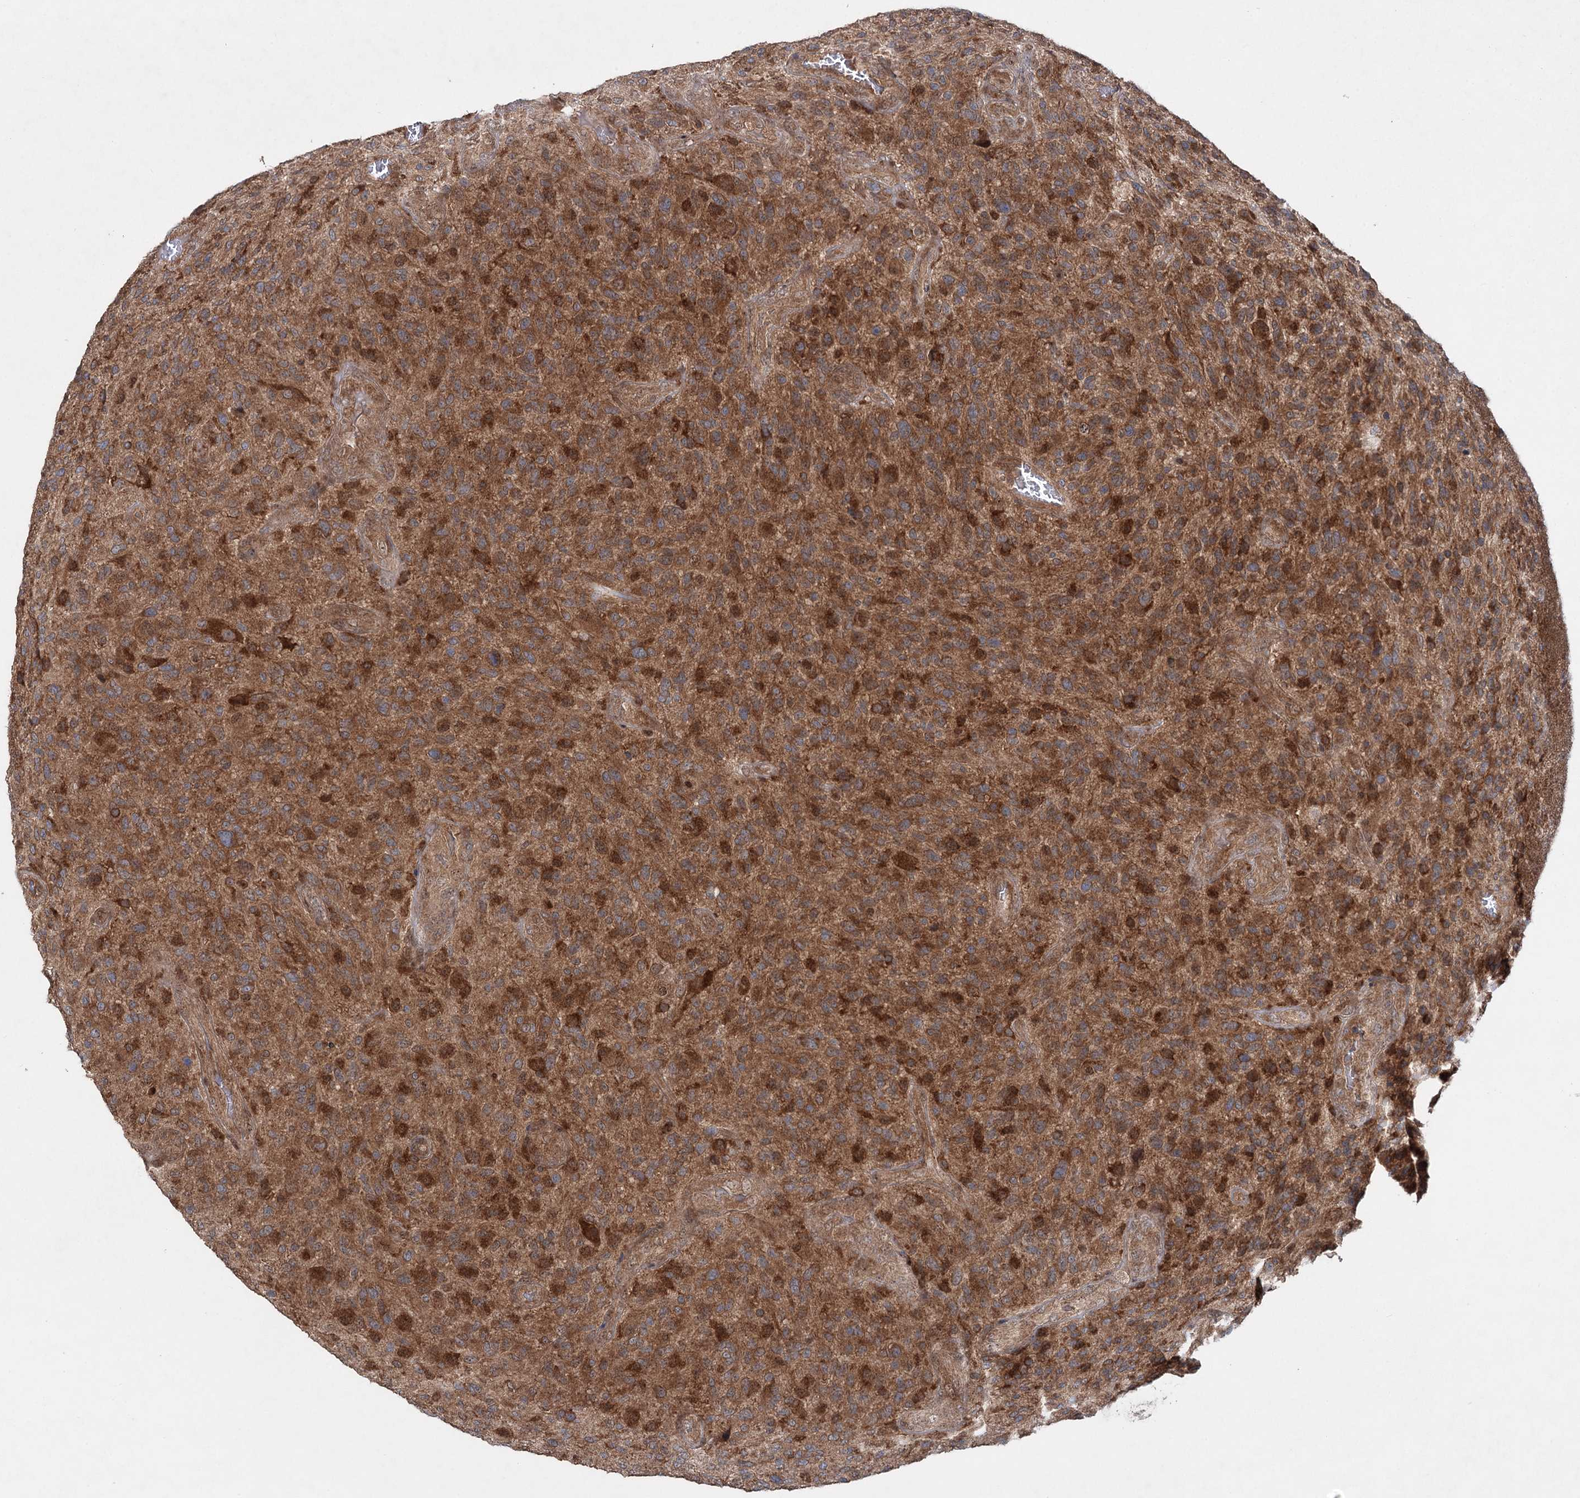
{"staining": {"intensity": "moderate", "quantity": ">75%", "location": "cytoplasmic/membranous"}, "tissue": "glioma", "cell_type": "Tumor cells", "image_type": "cancer", "snomed": [{"axis": "morphology", "description": "Glioma, malignant, High grade"}, {"axis": "topography", "description": "Brain"}], "caption": "Protein analysis of malignant high-grade glioma tissue demonstrates moderate cytoplasmic/membranous expression in approximately >75% of tumor cells.", "gene": "C12orf4", "patient": {"sex": "male", "age": 47}}